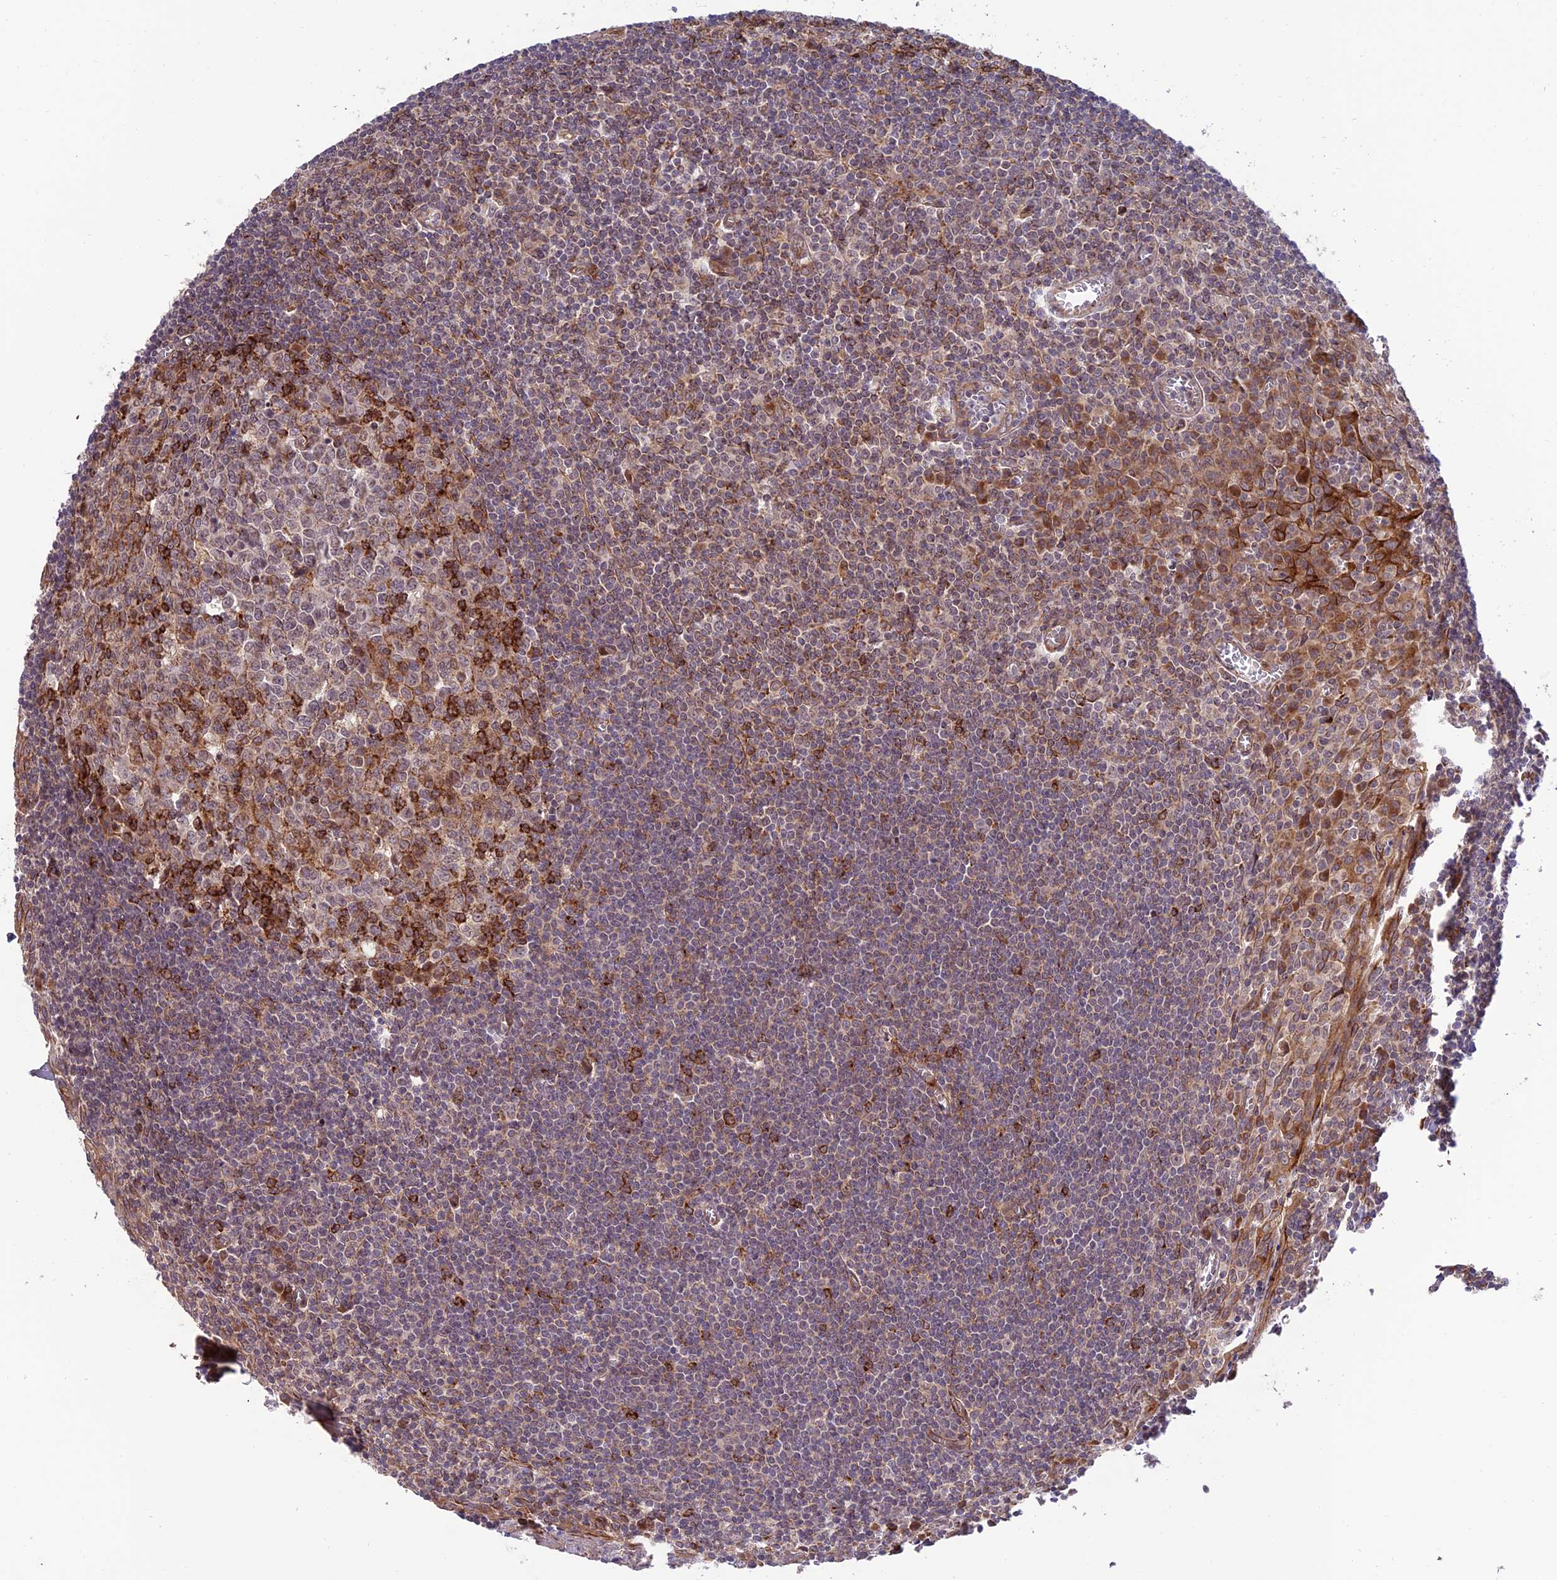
{"staining": {"intensity": "strong", "quantity": "<25%", "location": "cytoplasmic/membranous"}, "tissue": "tonsil", "cell_type": "Germinal center cells", "image_type": "normal", "snomed": [{"axis": "morphology", "description": "Normal tissue, NOS"}, {"axis": "topography", "description": "Tonsil"}], "caption": "A high-resolution micrograph shows immunohistochemistry staining of benign tonsil, which shows strong cytoplasmic/membranous staining in approximately <25% of germinal center cells.", "gene": "TNIP3", "patient": {"sex": "male", "age": 27}}